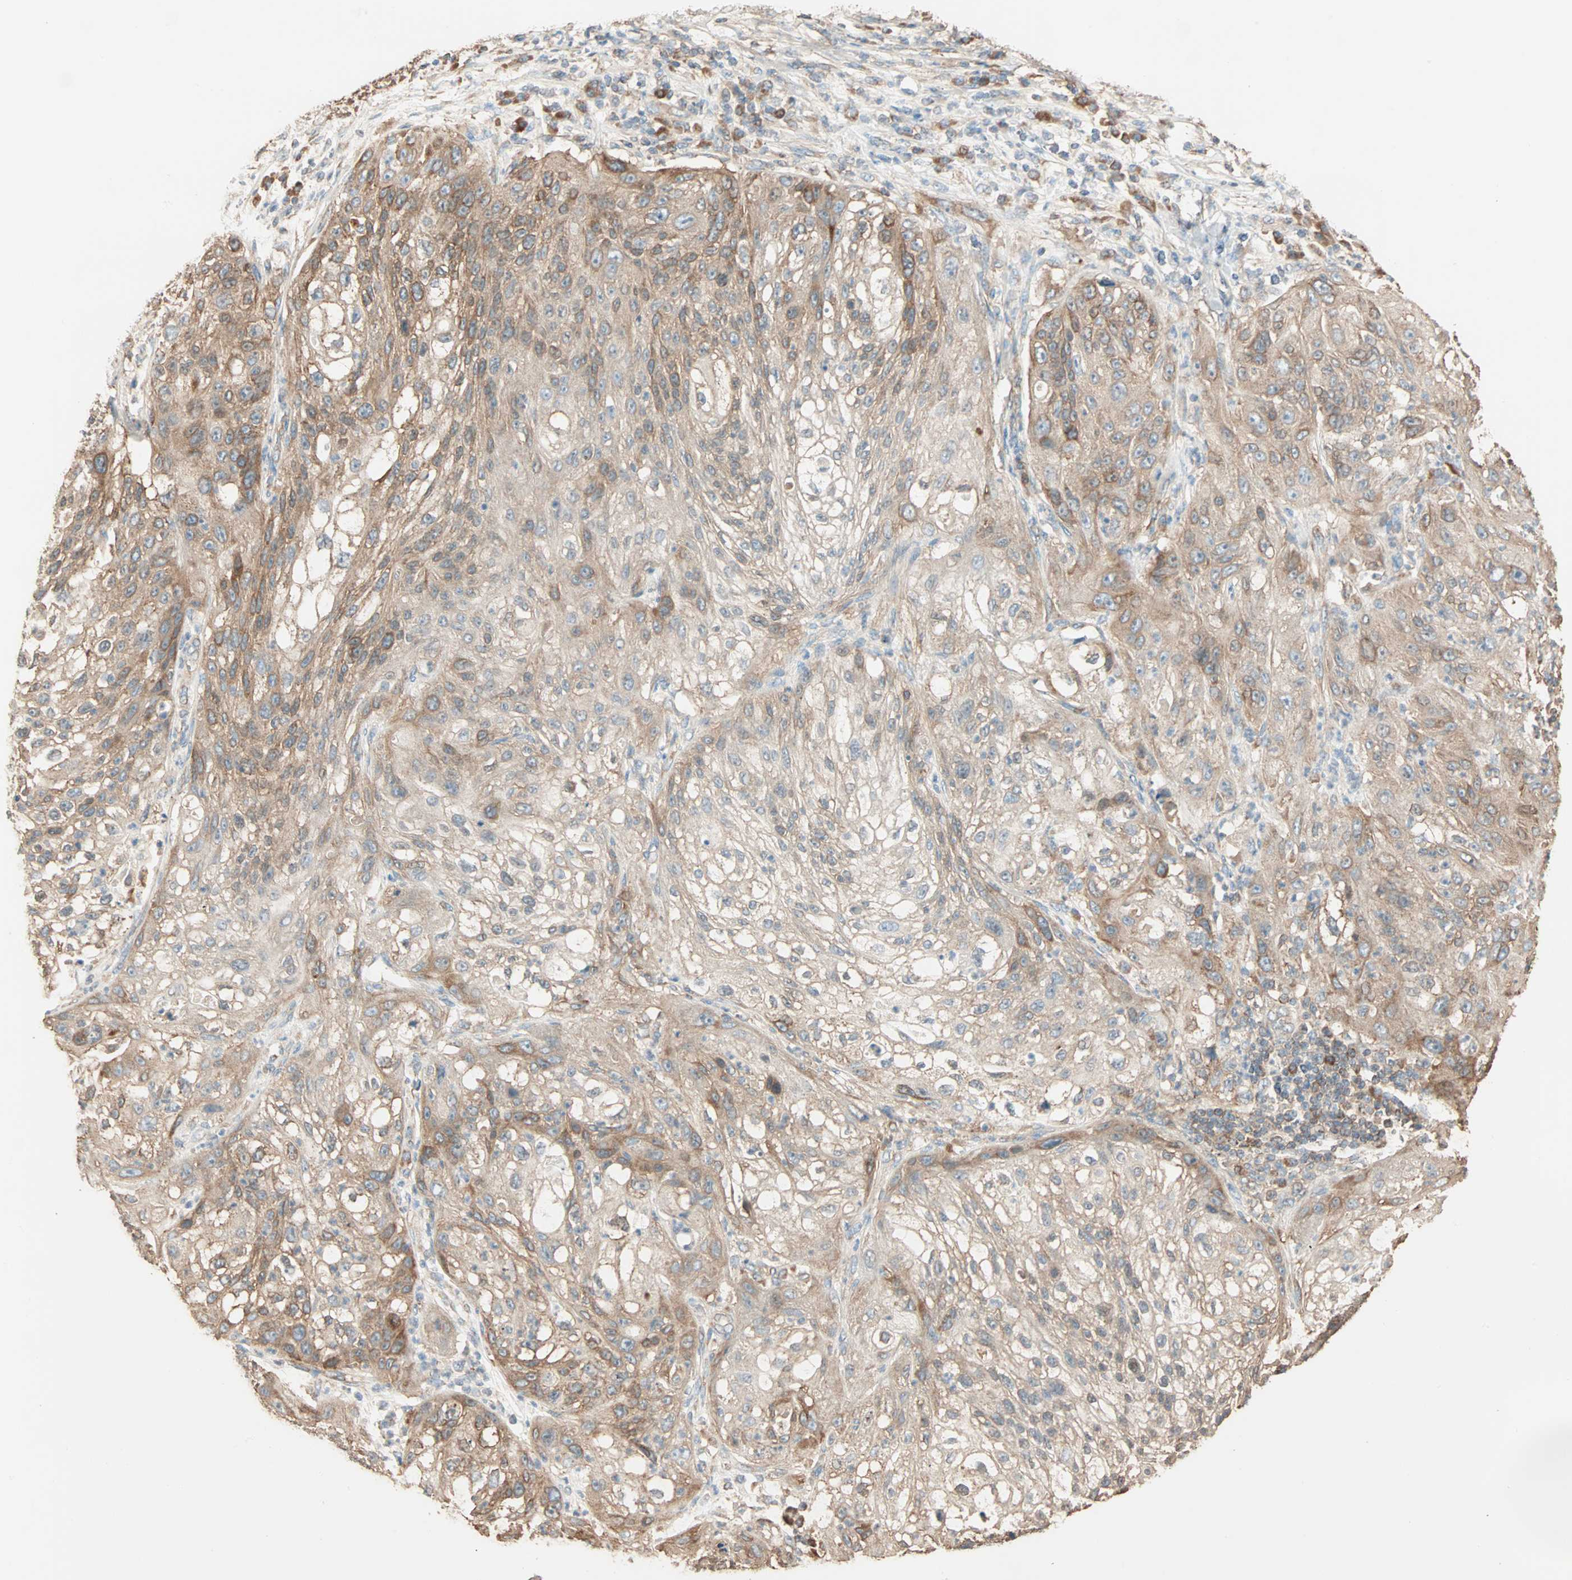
{"staining": {"intensity": "moderate", "quantity": "<25%", "location": "cytoplasmic/membranous"}, "tissue": "lung cancer", "cell_type": "Tumor cells", "image_type": "cancer", "snomed": [{"axis": "morphology", "description": "Inflammation, NOS"}, {"axis": "morphology", "description": "Squamous cell carcinoma, NOS"}, {"axis": "topography", "description": "Lymph node"}, {"axis": "topography", "description": "Soft tissue"}, {"axis": "topography", "description": "Lung"}], "caption": "Lung squamous cell carcinoma stained with a protein marker shows moderate staining in tumor cells.", "gene": "EIF4G2", "patient": {"sex": "male", "age": 66}}